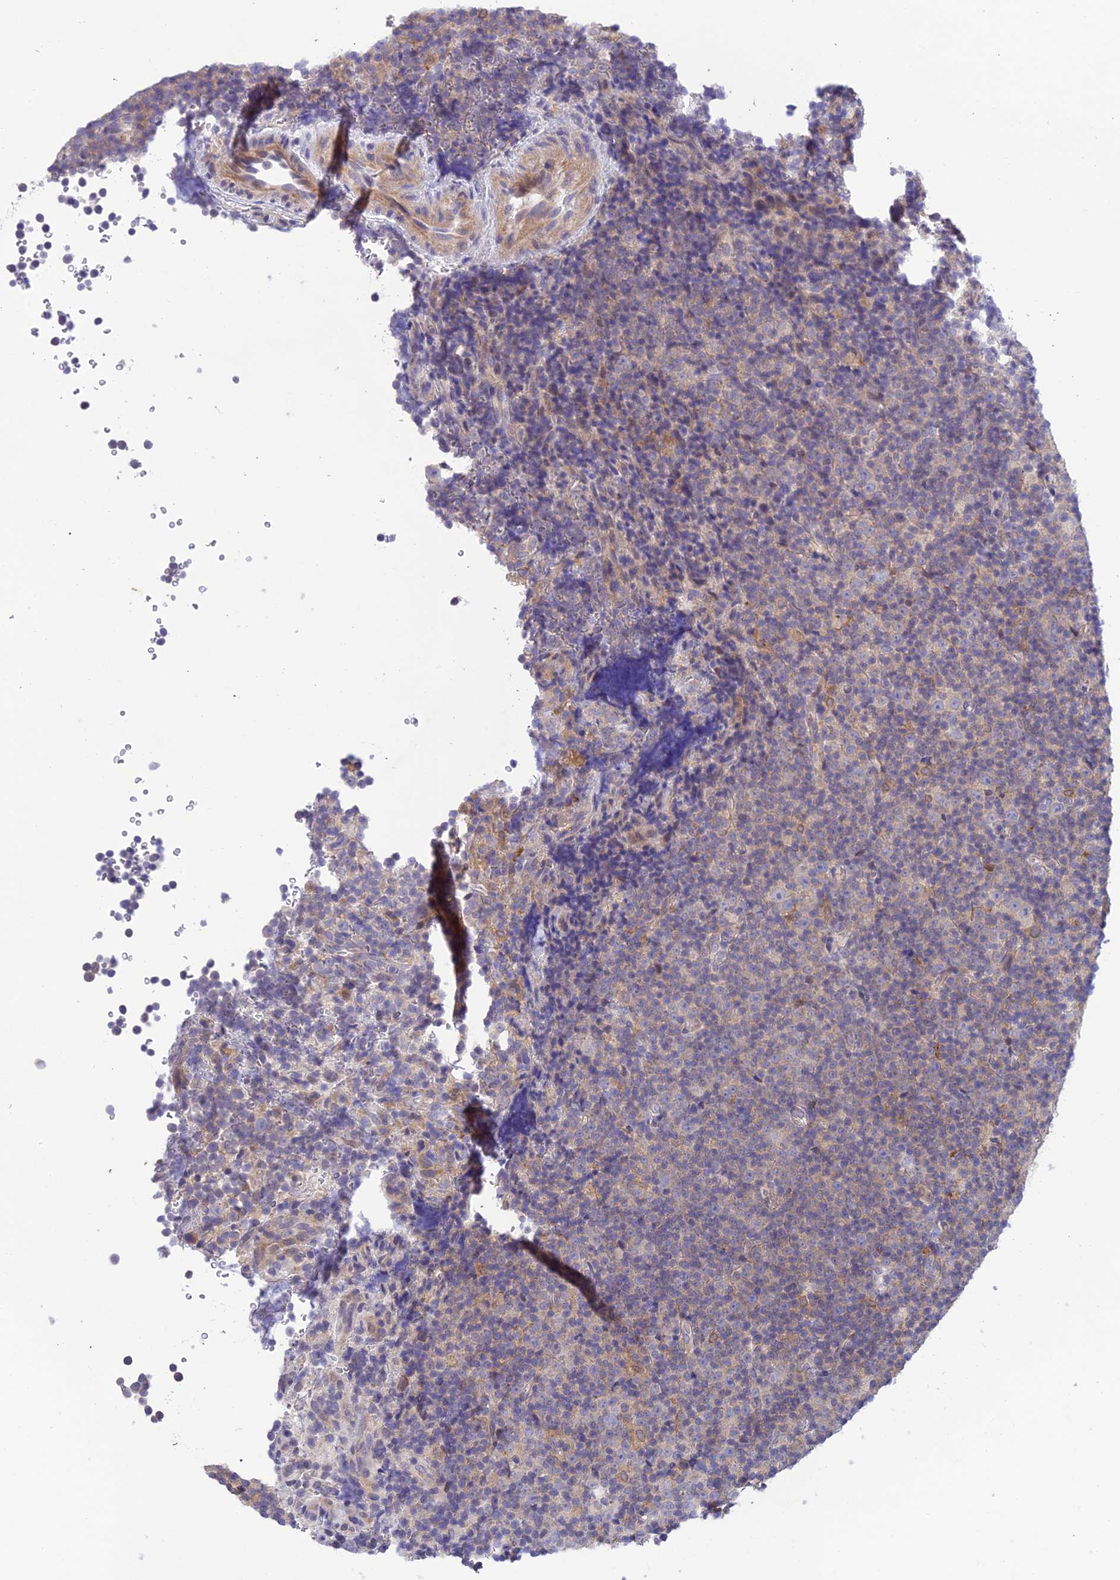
{"staining": {"intensity": "negative", "quantity": "none", "location": "none"}, "tissue": "lymphoma", "cell_type": "Tumor cells", "image_type": "cancer", "snomed": [{"axis": "morphology", "description": "Malignant lymphoma, non-Hodgkin's type, Low grade"}, {"axis": "topography", "description": "Lymph node"}], "caption": "This is an immunohistochemistry photomicrograph of human lymphoma. There is no expression in tumor cells.", "gene": "BMT2", "patient": {"sex": "female", "age": 67}}